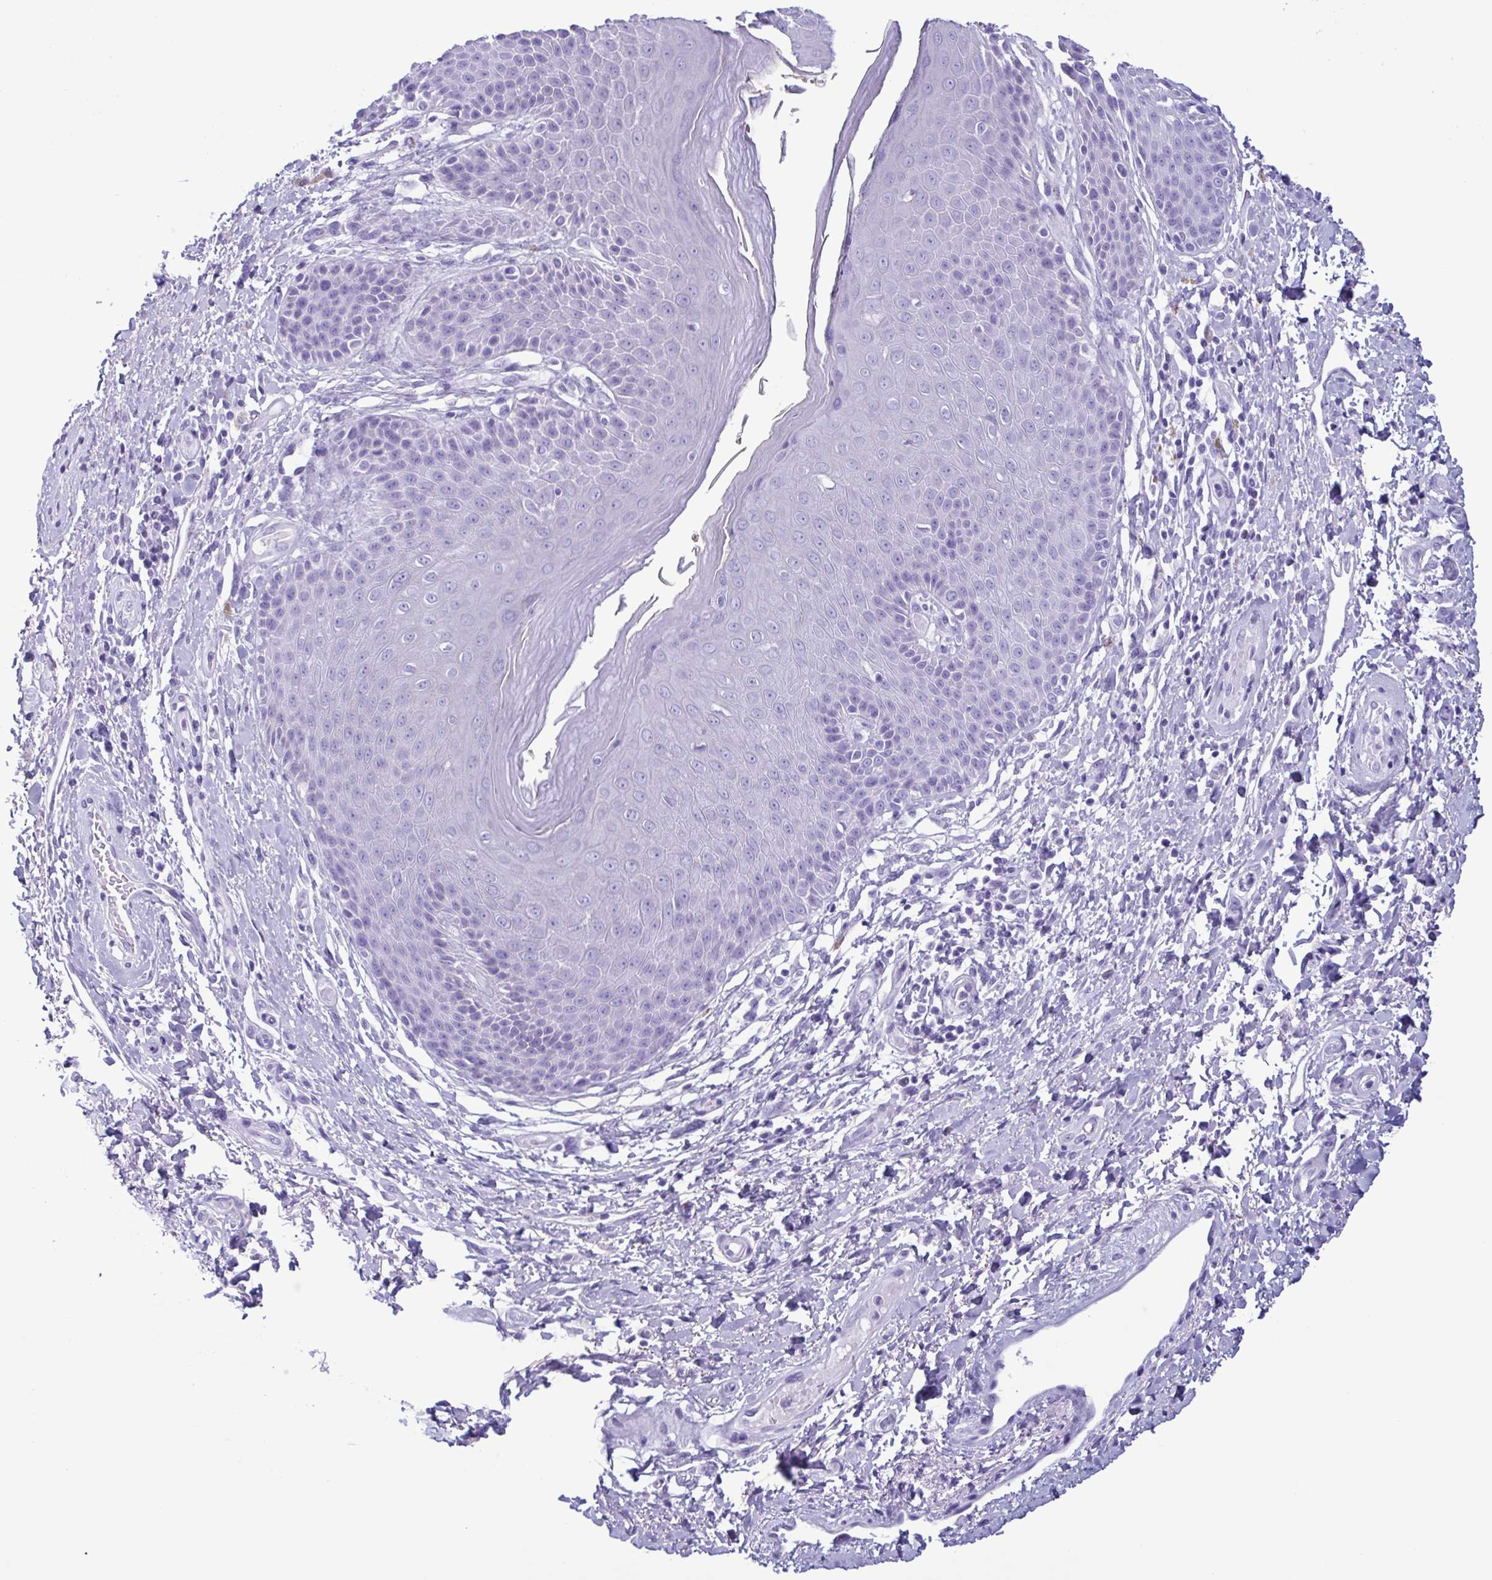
{"staining": {"intensity": "negative", "quantity": "none", "location": "none"}, "tissue": "skin", "cell_type": "Epidermal cells", "image_type": "normal", "snomed": [{"axis": "morphology", "description": "Normal tissue, NOS"}, {"axis": "topography", "description": "Anal"}, {"axis": "topography", "description": "Peripheral nerve tissue"}], "caption": "Immunohistochemistry histopathology image of benign skin: human skin stained with DAB demonstrates no significant protein positivity in epidermal cells. (DAB (3,3'-diaminobenzidine) IHC visualized using brightfield microscopy, high magnification).", "gene": "LTF", "patient": {"sex": "male", "age": 51}}